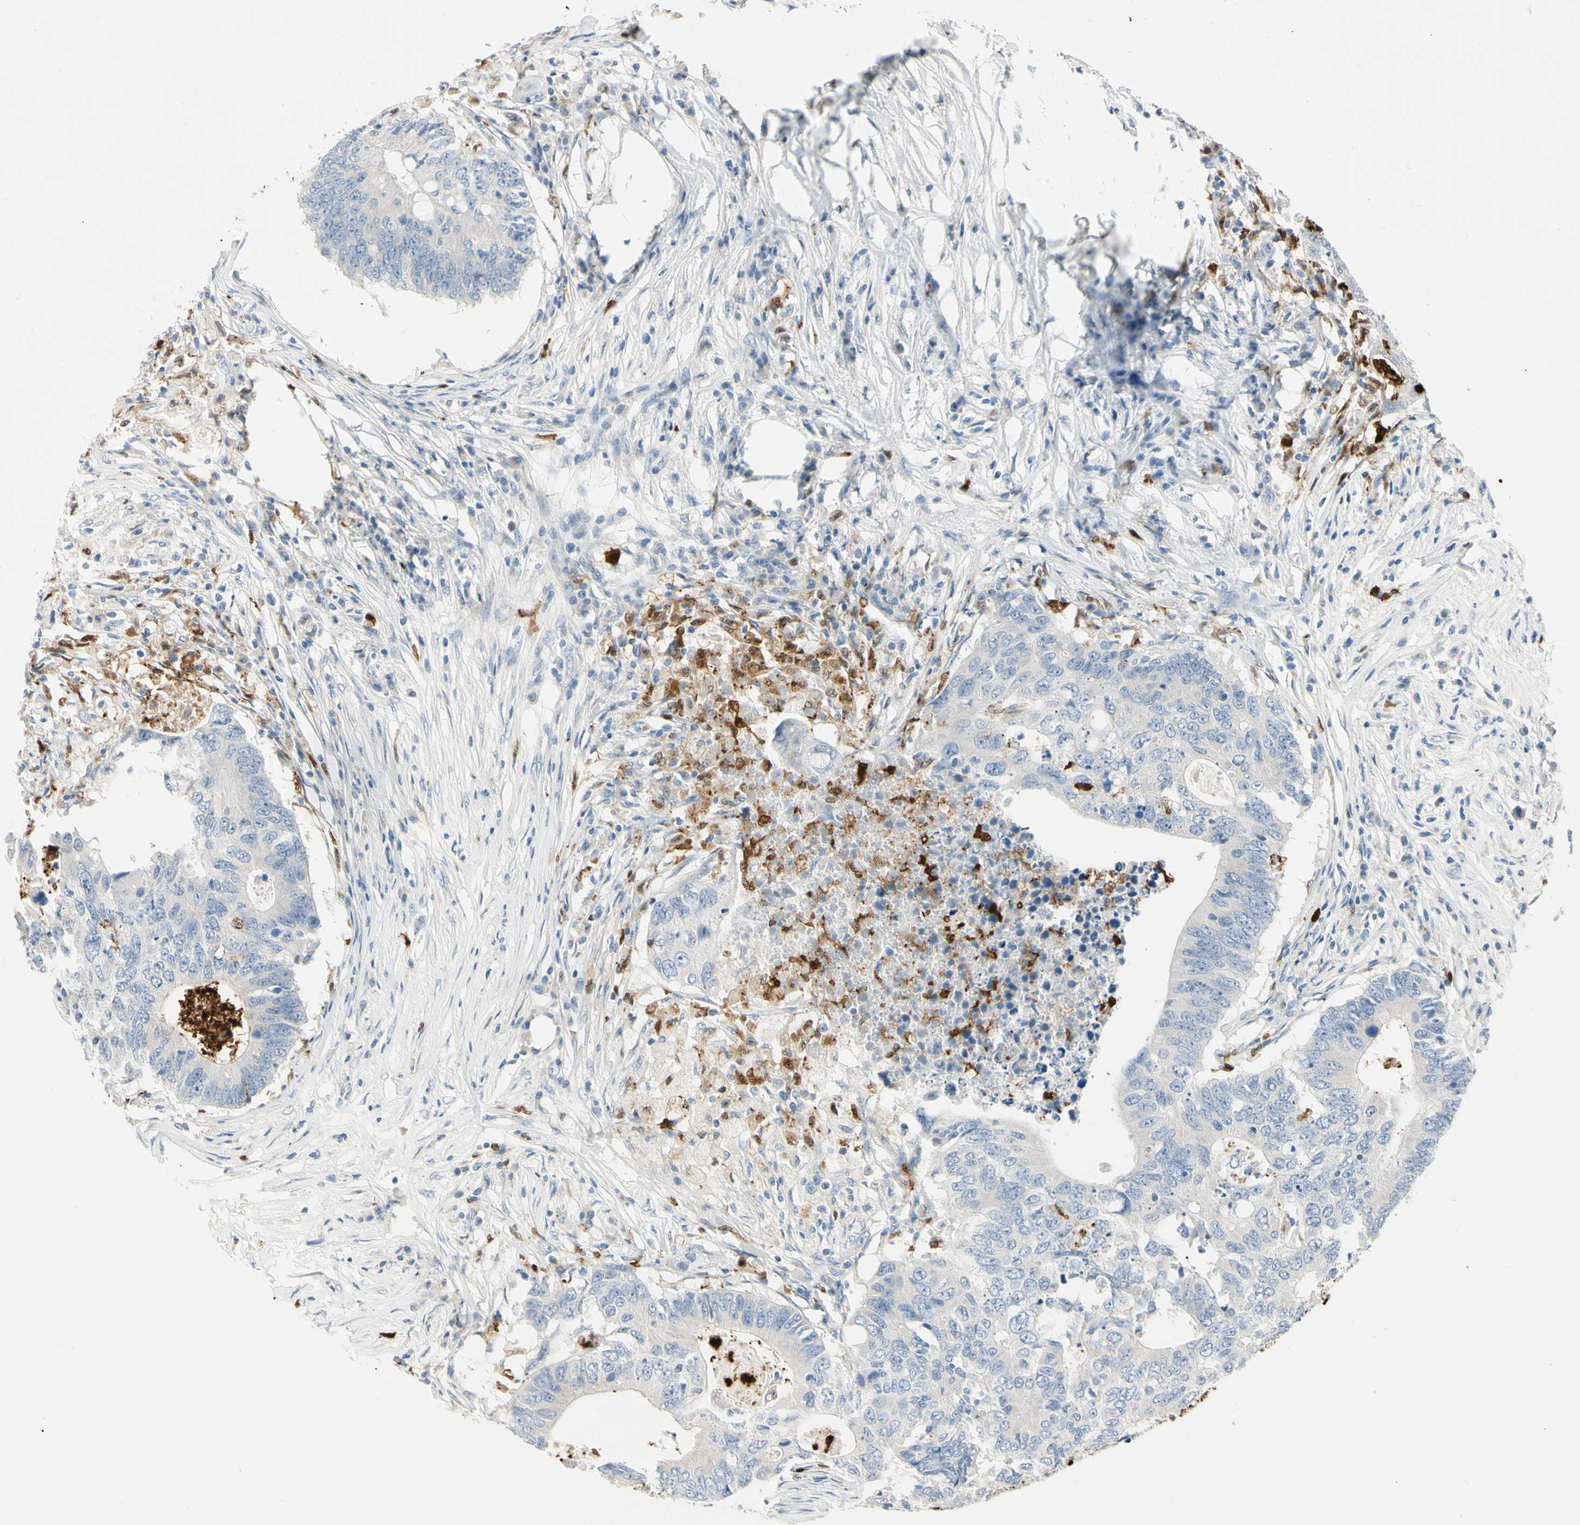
{"staining": {"intensity": "negative", "quantity": "none", "location": "none"}, "tissue": "colorectal cancer", "cell_type": "Tumor cells", "image_type": "cancer", "snomed": [{"axis": "morphology", "description": "Adenocarcinoma, NOS"}, {"axis": "topography", "description": "Colon"}], "caption": "A histopathology image of human adenocarcinoma (colorectal) is negative for staining in tumor cells. The staining is performed using DAB brown chromogen with nuclei counter-stained in using hematoxylin.", "gene": "TRAF5", "patient": {"sex": "male", "age": 71}}